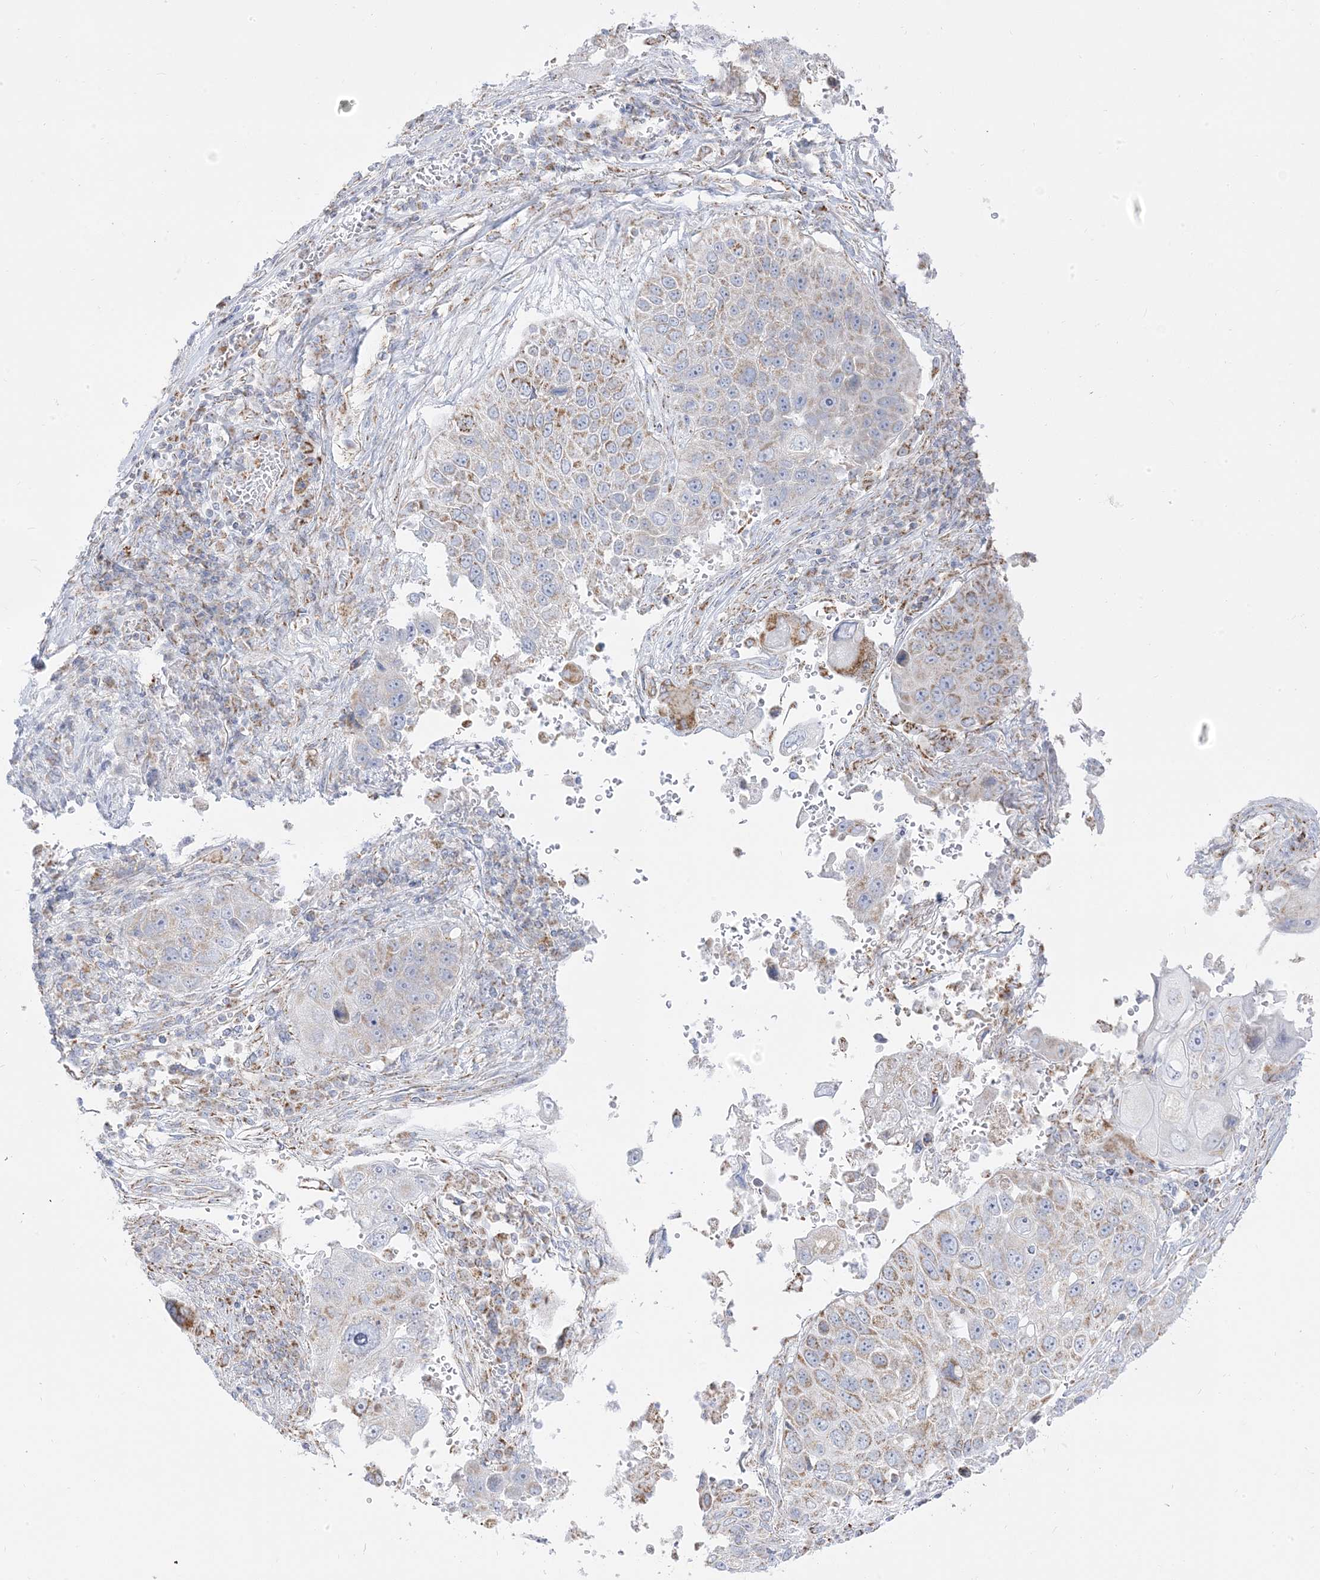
{"staining": {"intensity": "moderate", "quantity": "<25%", "location": "cytoplasmic/membranous"}, "tissue": "lung cancer", "cell_type": "Tumor cells", "image_type": "cancer", "snomed": [{"axis": "morphology", "description": "Squamous cell carcinoma, NOS"}, {"axis": "topography", "description": "Lung"}], "caption": "Immunohistochemistry (IHC) of lung squamous cell carcinoma shows low levels of moderate cytoplasmic/membranous staining in about <25% of tumor cells.", "gene": "PCCB", "patient": {"sex": "male", "age": 61}}